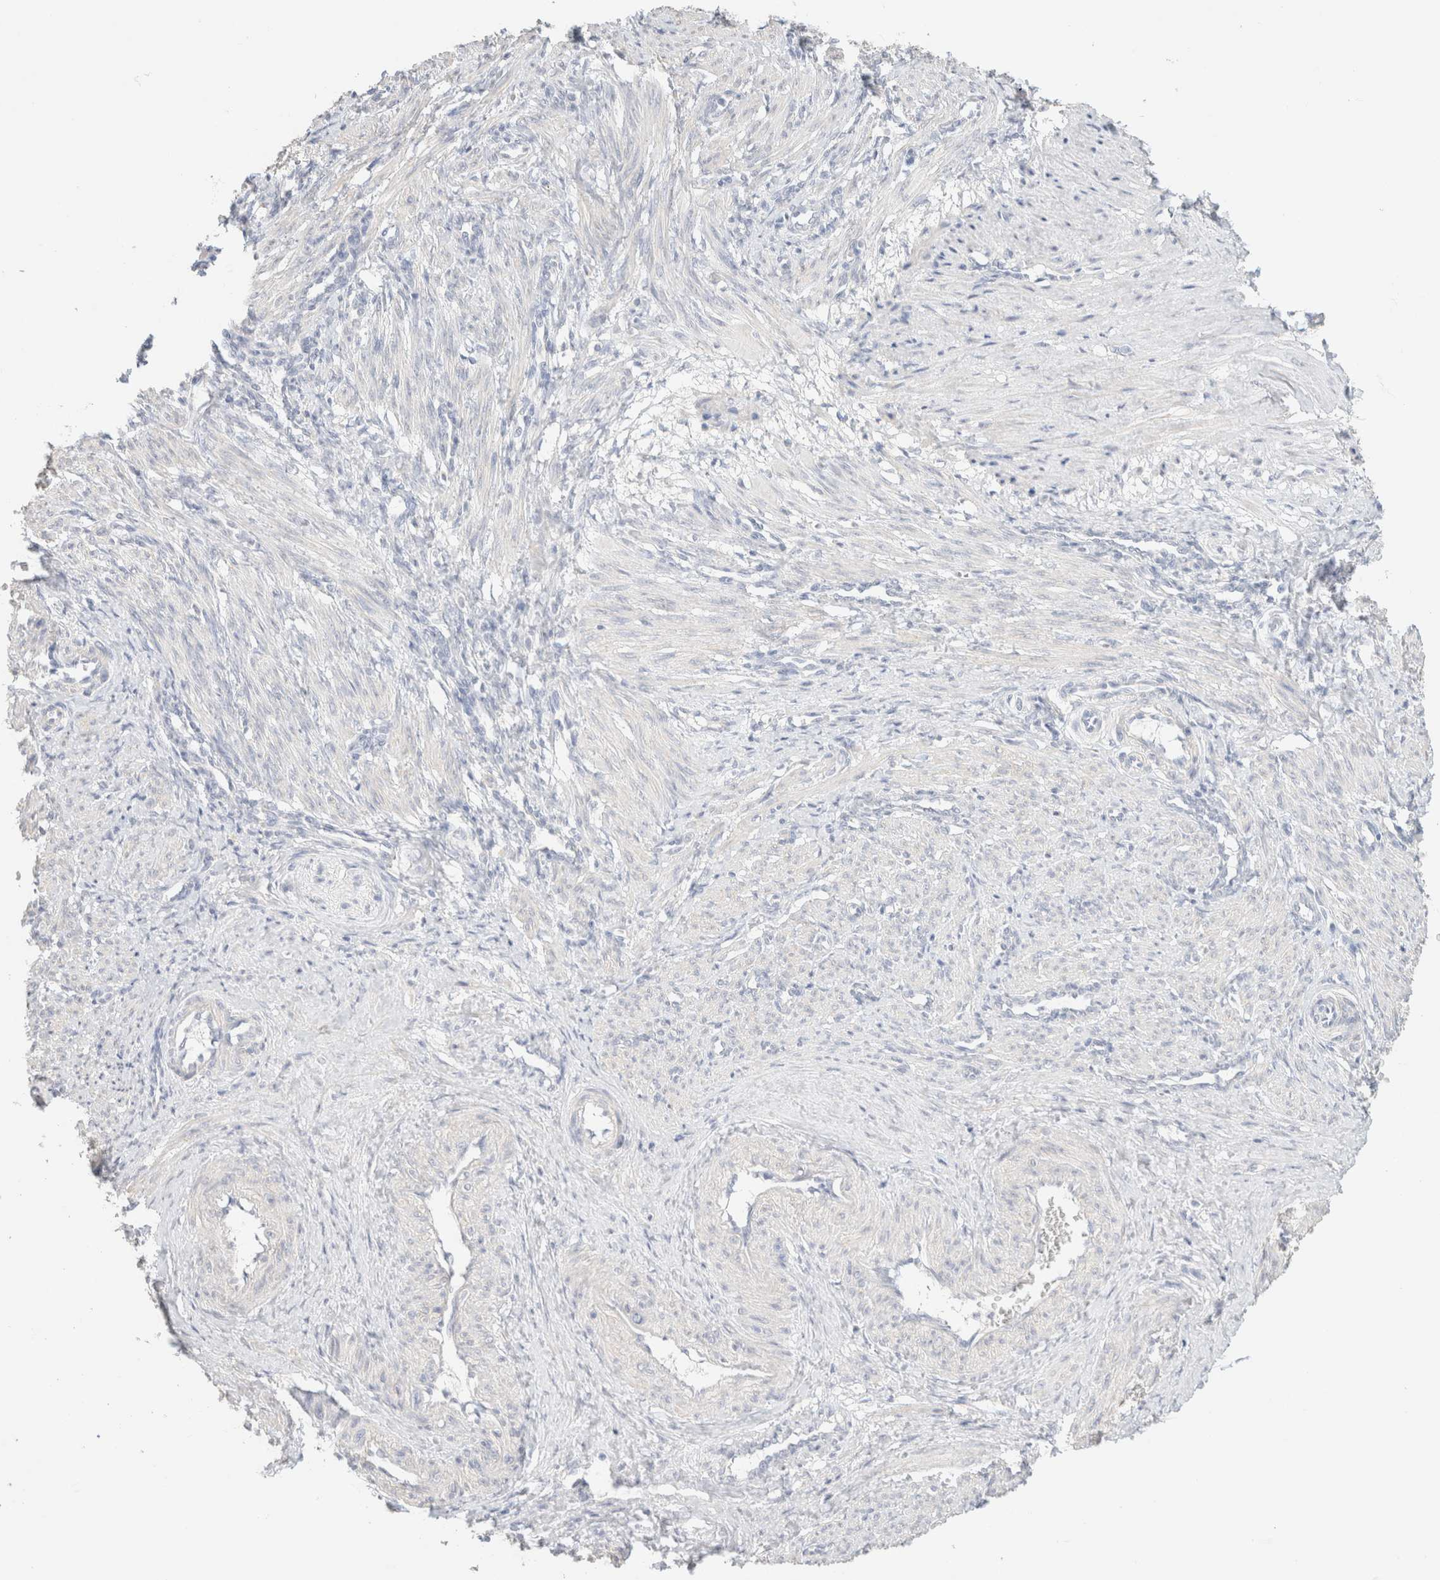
{"staining": {"intensity": "negative", "quantity": "none", "location": "none"}, "tissue": "smooth muscle", "cell_type": "Smooth muscle cells", "image_type": "normal", "snomed": [{"axis": "morphology", "description": "Normal tissue, NOS"}, {"axis": "topography", "description": "Endometrium"}], "caption": "Smooth muscle stained for a protein using IHC shows no positivity smooth muscle cells.", "gene": "CA12", "patient": {"sex": "female", "age": 33}}